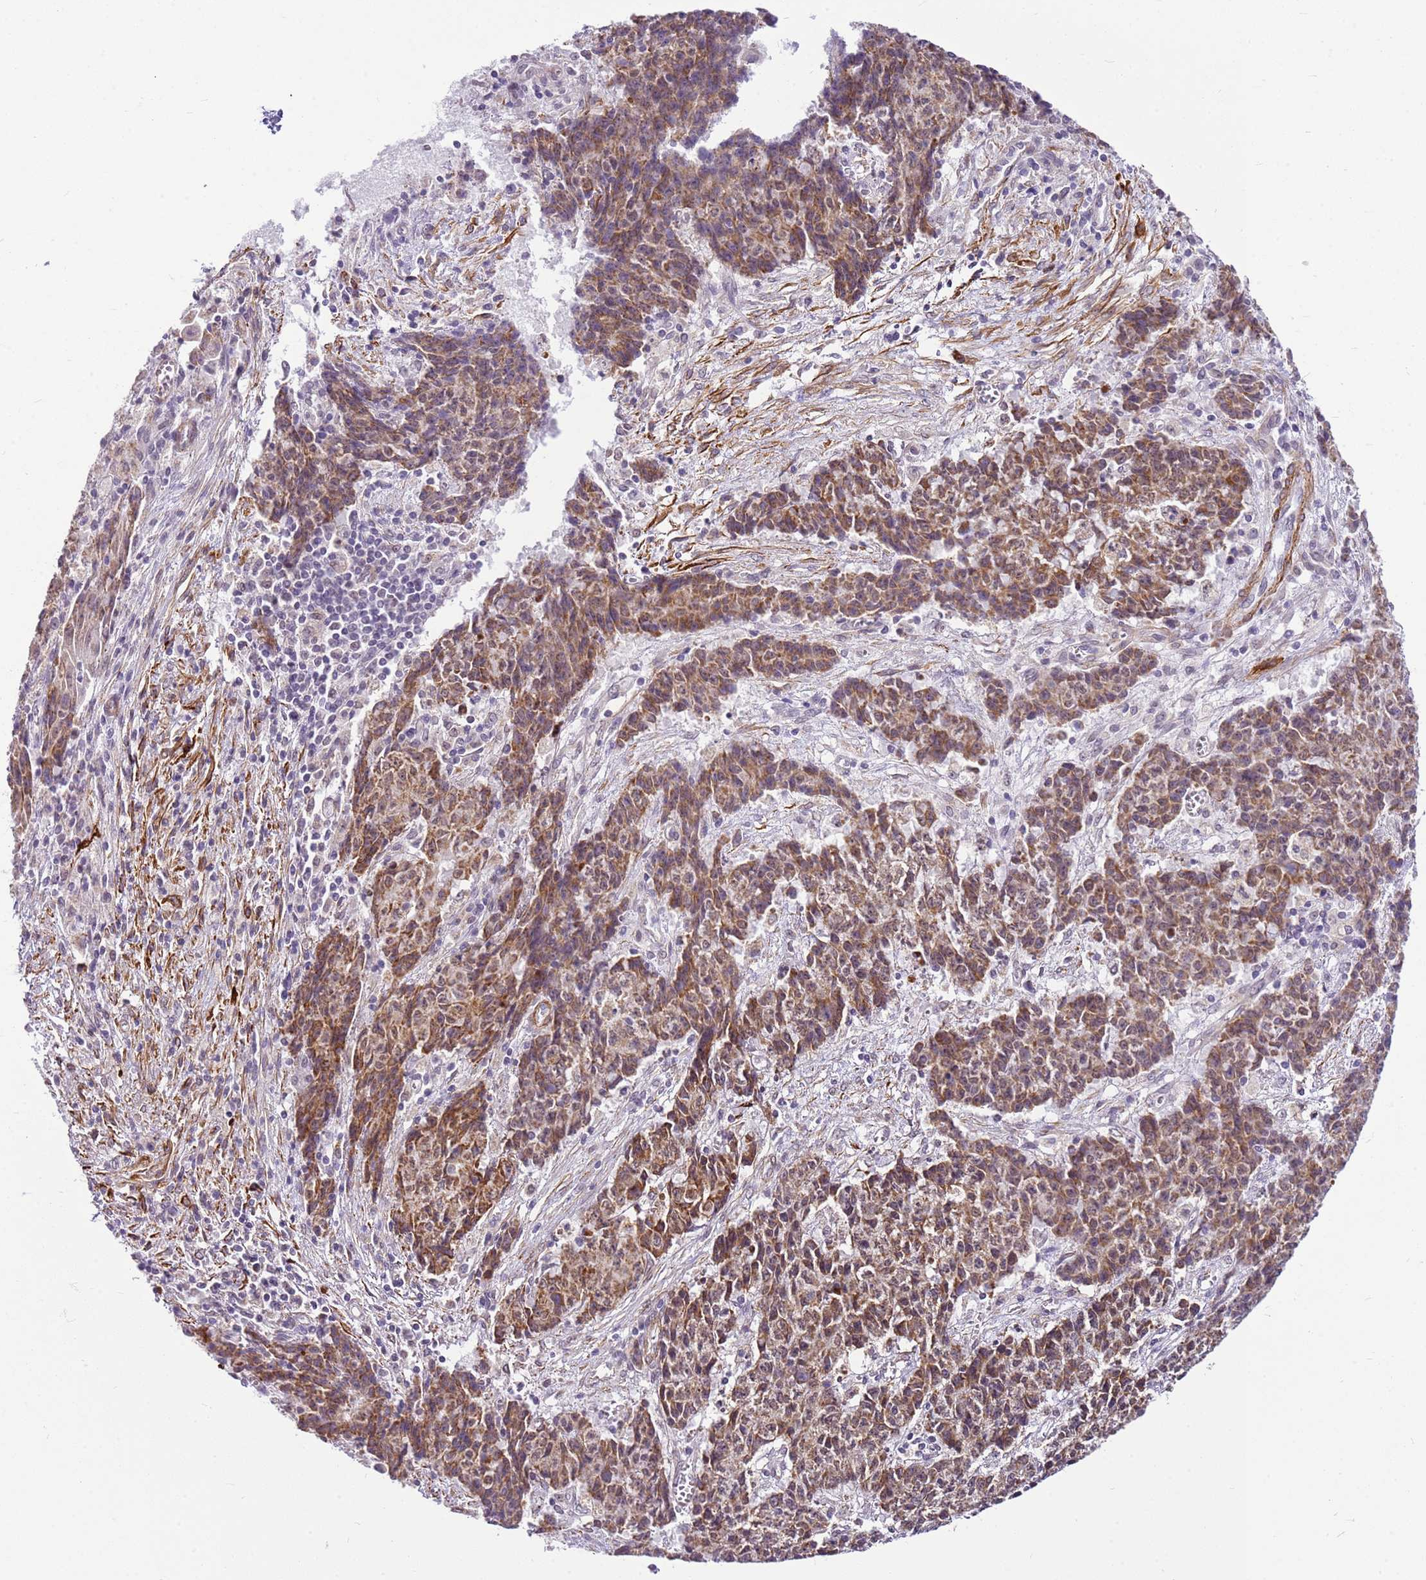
{"staining": {"intensity": "moderate", "quantity": ">75%", "location": "cytoplasmic/membranous,nuclear"}, "tissue": "ovarian cancer", "cell_type": "Tumor cells", "image_type": "cancer", "snomed": [{"axis": "morphology", "description": "Carcinoma, endometroid"}, {"axis": "topography", "description": "Ovary"}], "caption": "High-magnification brightfield microscopy of ovarian endometroid carcinoma stained with DAB (3,3'-diaminobenzidine) (brown) and counterstained with hematoxylin (blue). tumor cells exhibit moderate cytoplasmic/membranous and nuclear staining is present in approximately>75% of cells.", "gene": "SMIM4", "patient": {"sex": "female", "age": 42}}